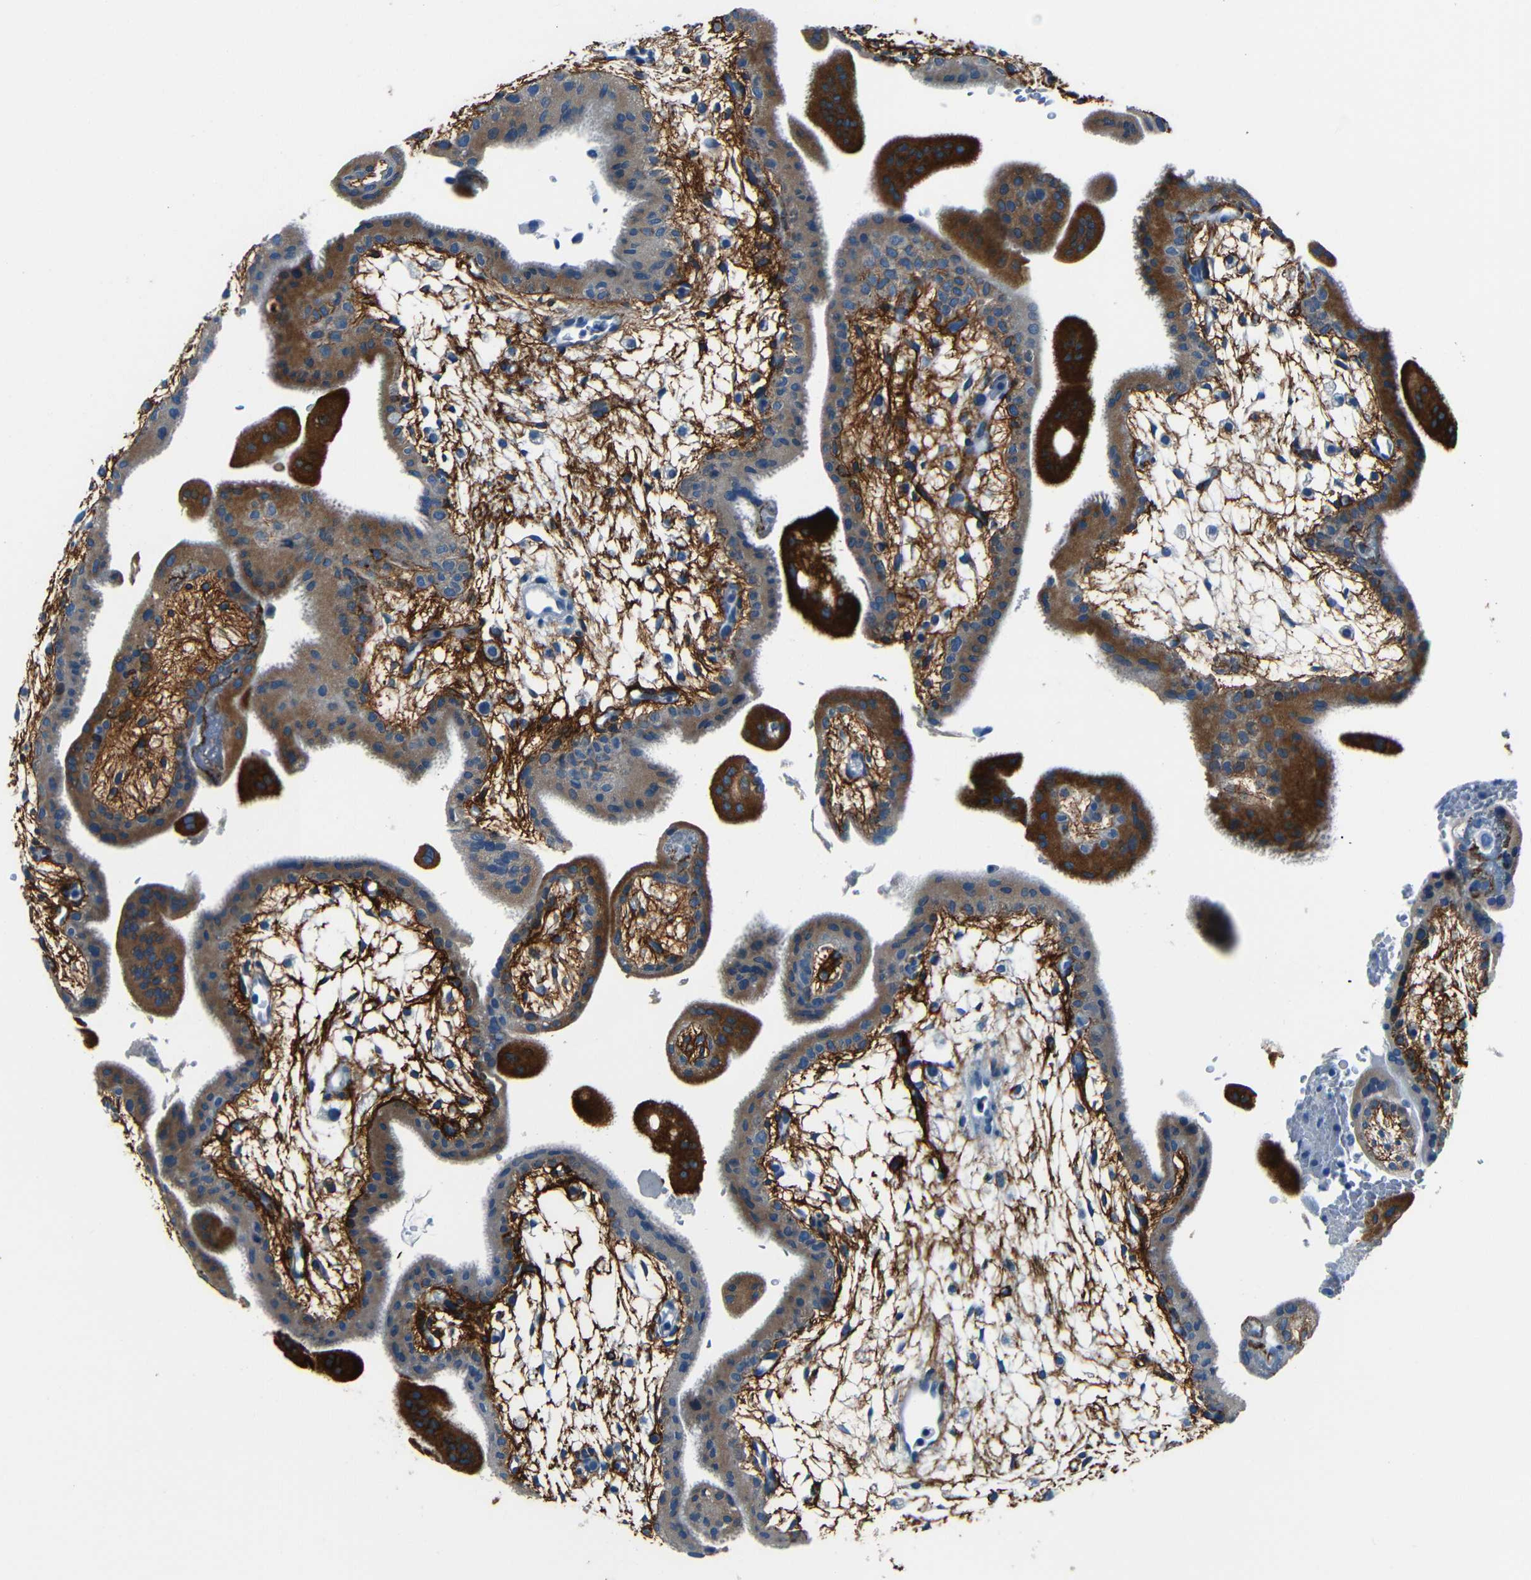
{"staining": {"intensity": "negative", "quantity": "none", "location": "none"}, "tissue": "placenta", "cell_type": "Decidual cells", "image_type": "normal", "snomed": [{"axis": "morphology", "description": "Normal tissue, NOS"}, {"axis": "topography", "description": "Placenta"}], "caption": "The histopathology image reveals no staining of decidual cells in benign placenta. (DAB (3,3'-diaminobenzidine) immunohistochemistry (IHC) visualized using brightfield microscopy, high magnification).", "gene": "FBN2", "patient": {"sex": "female", "age": 35}}